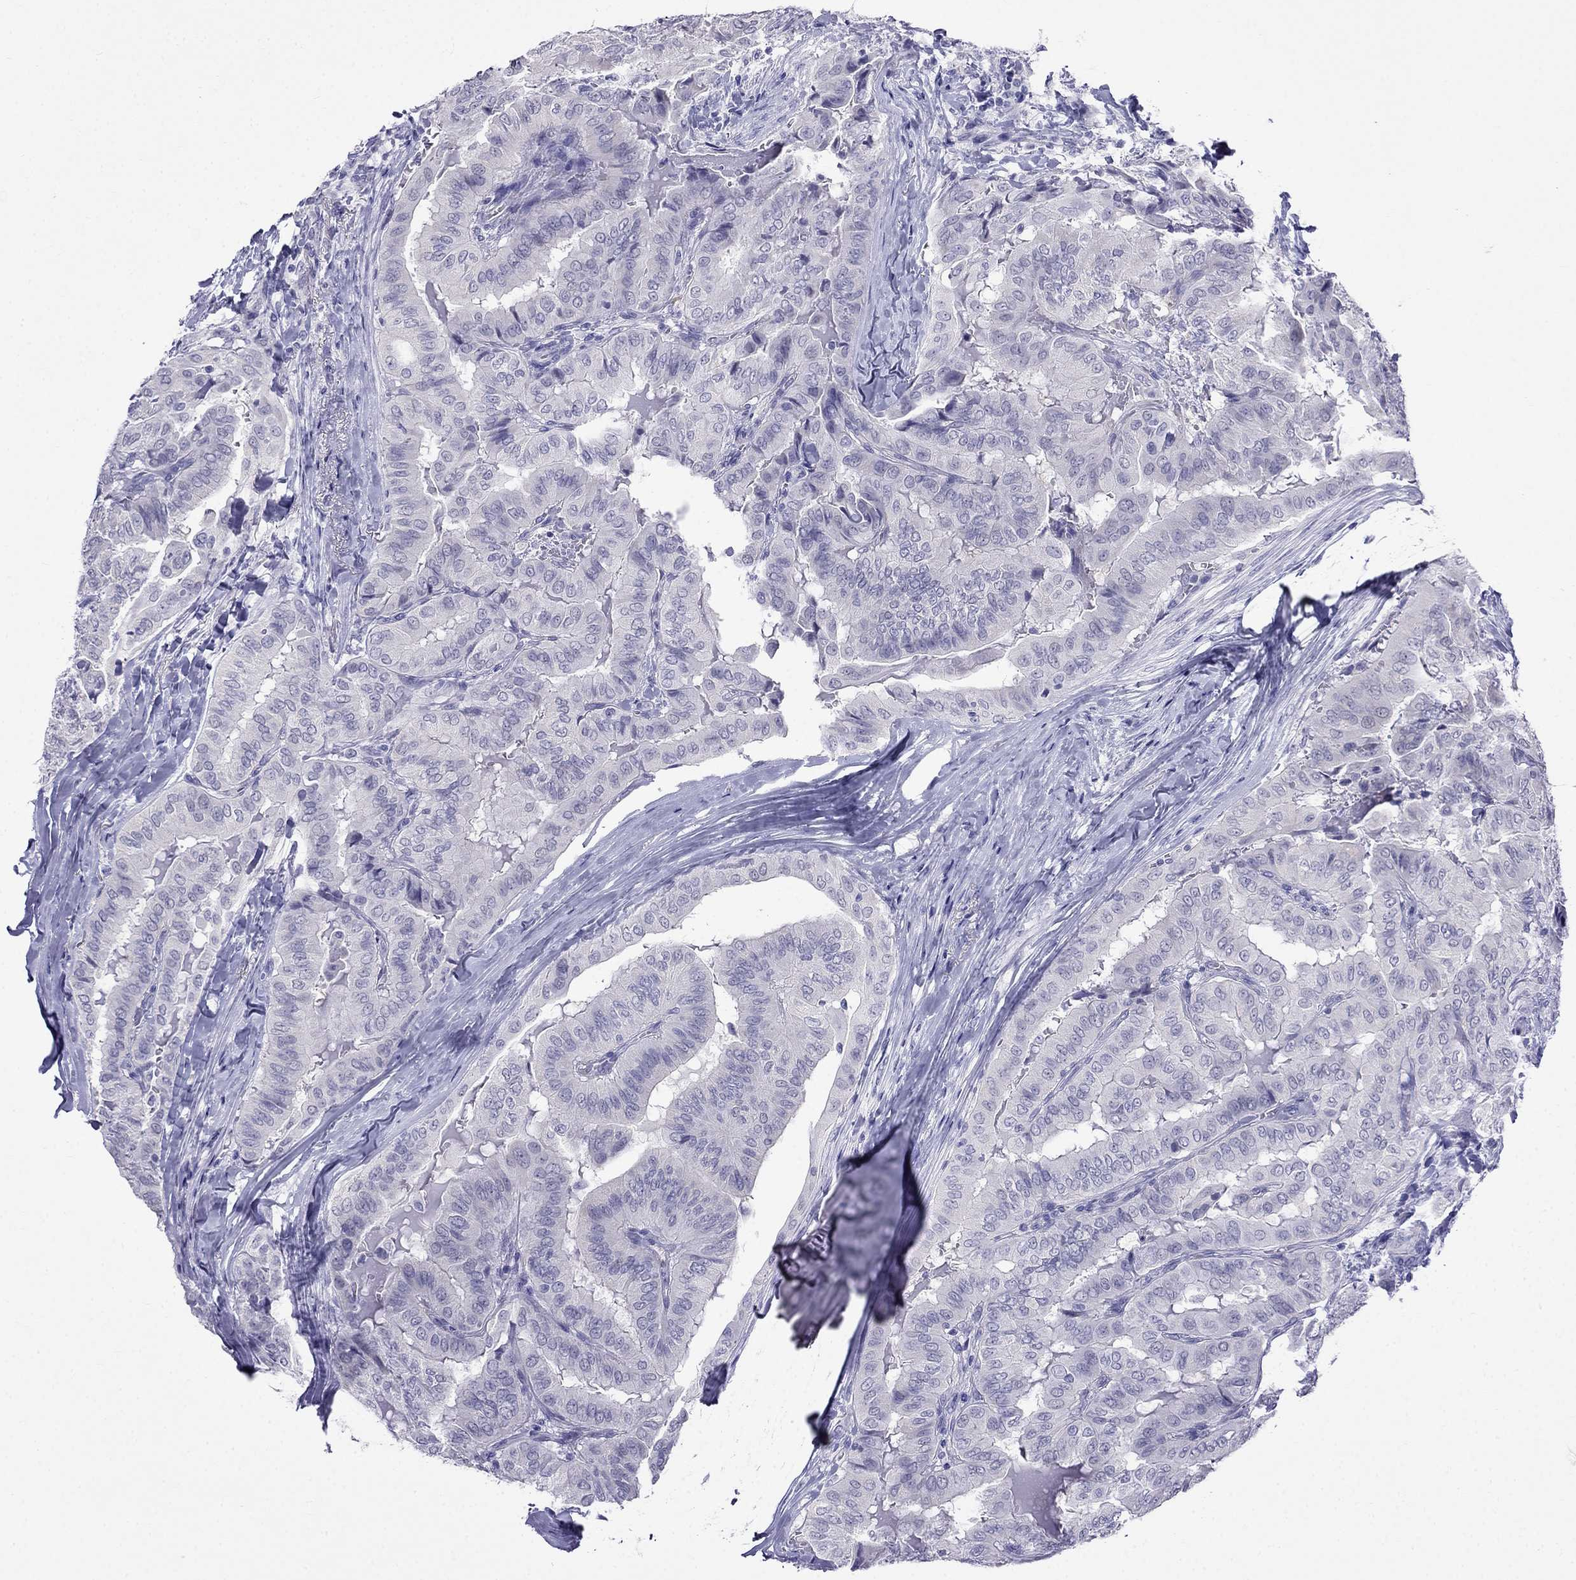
{"staining": {"intensity": "negative", "quantity": "none", "location": "none"}, "tissue": "thyroid cancer", "cell_type": "Tumor cells", "image_type": "cancer", "snomed": [{"axis": "morphology", "description": "Papillary adenocarcinoma, NOS"}, {"axis": "topography", "description": "Thyroid gland"}], "caption": "The immunohistochemistry photomicrograph has no significant staining in tumor cells of thyroid papillary adenocarcinoma tissue.", "gene": "MGP", "patient": {"sex": "female", "age": 68}}